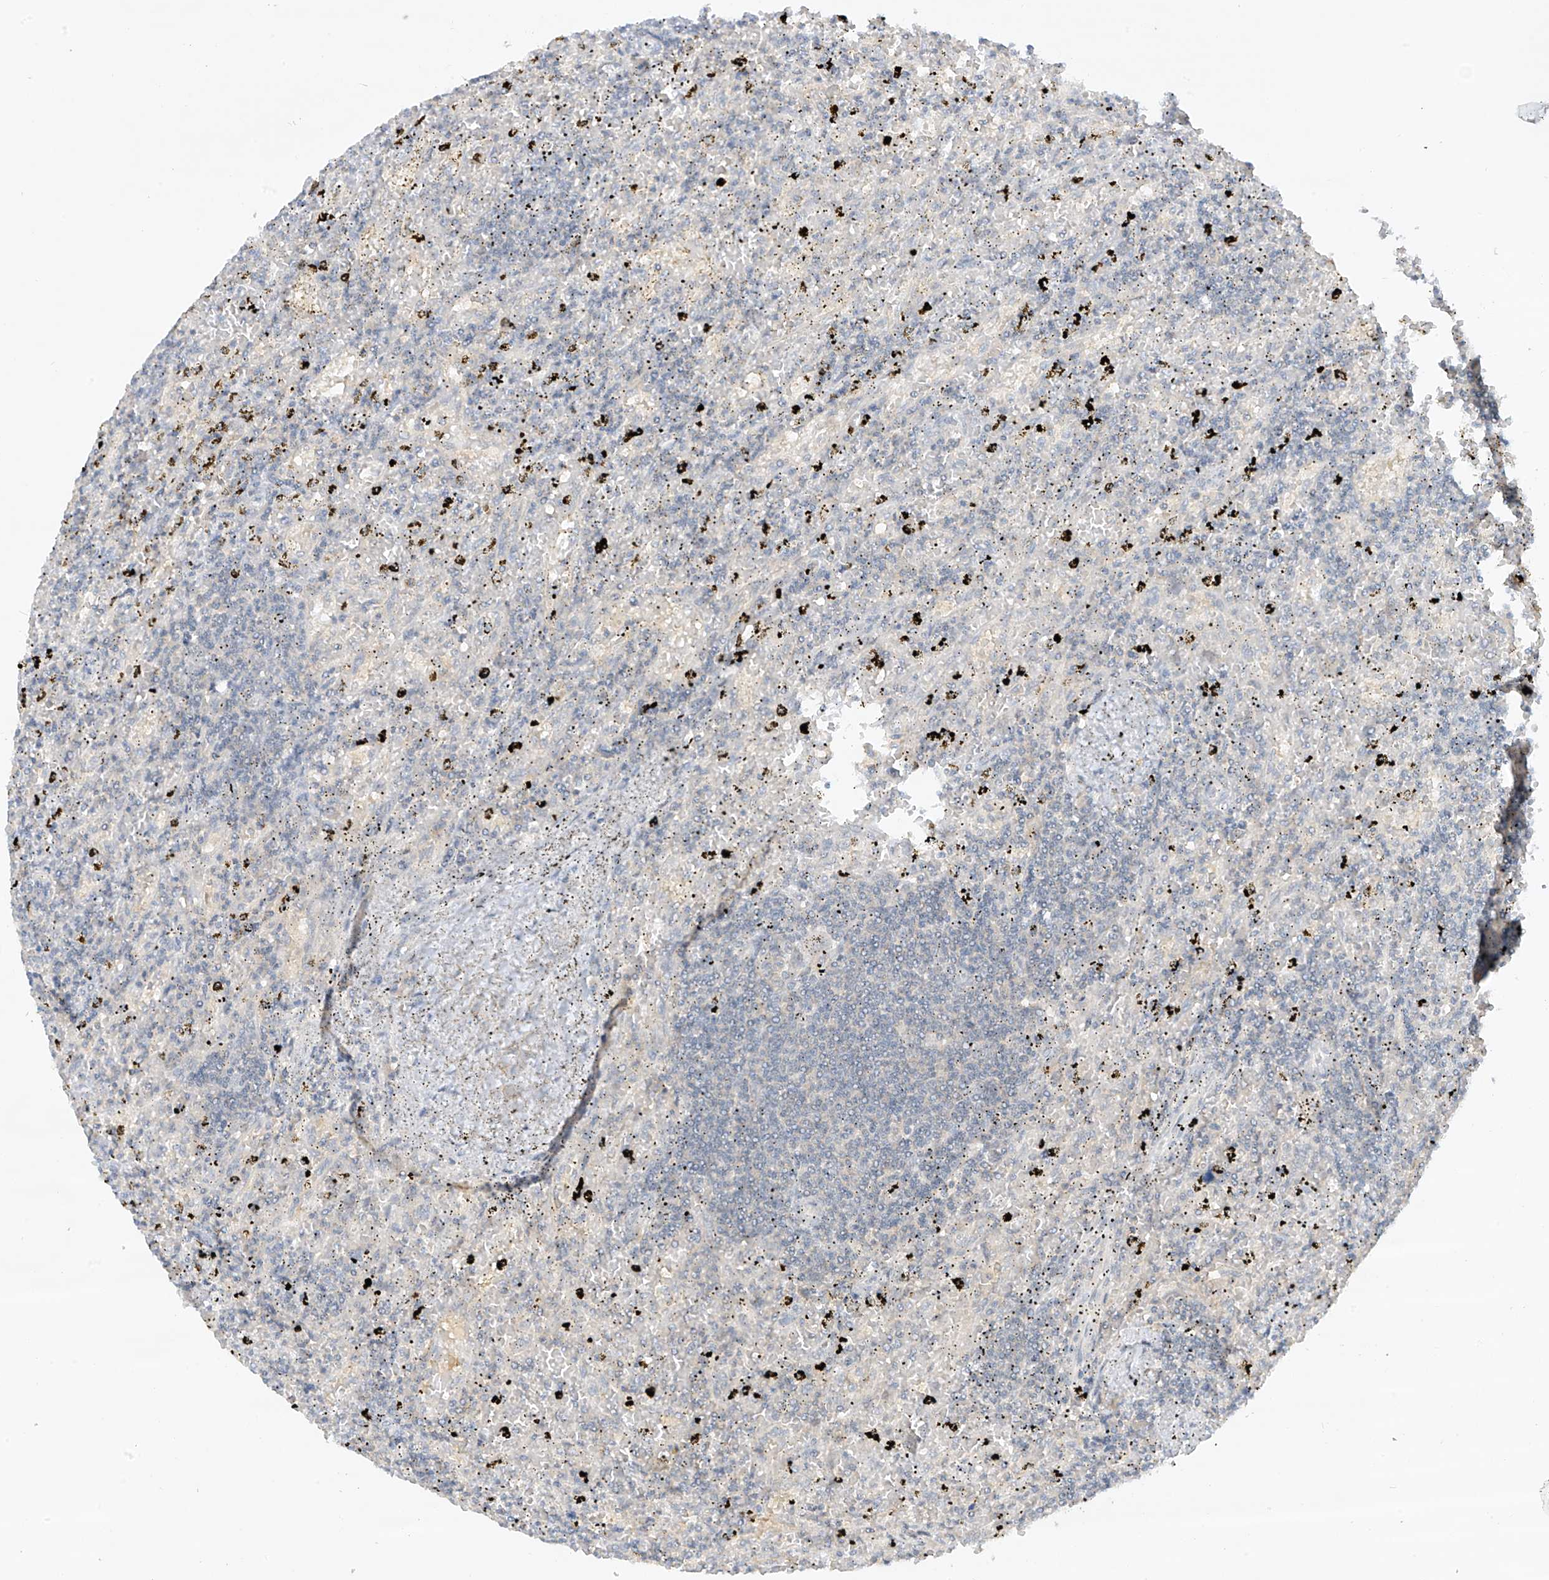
{"staining": {"intensity": "negative", "quantity": "none", "location": "none"}, "tissue": "lymphoma", "cell_type": "Tumor cells", "image_type": "cancer", "snomed": [{"axis": "morphology", "description": "Malignant lymphoma, non-Hodgkin's type, Low grade"}, {"axis": "topography", "description": "Spleen"}], "caption": "High power microscopy micrograph of an IHC histopathology image of low-grade malignant lymphoma, non-Hodgkin's type, revealing no significant staining in tumor cells.", "gene": "ANGEL2", "patient": {"sex": "male", "age": 76}}